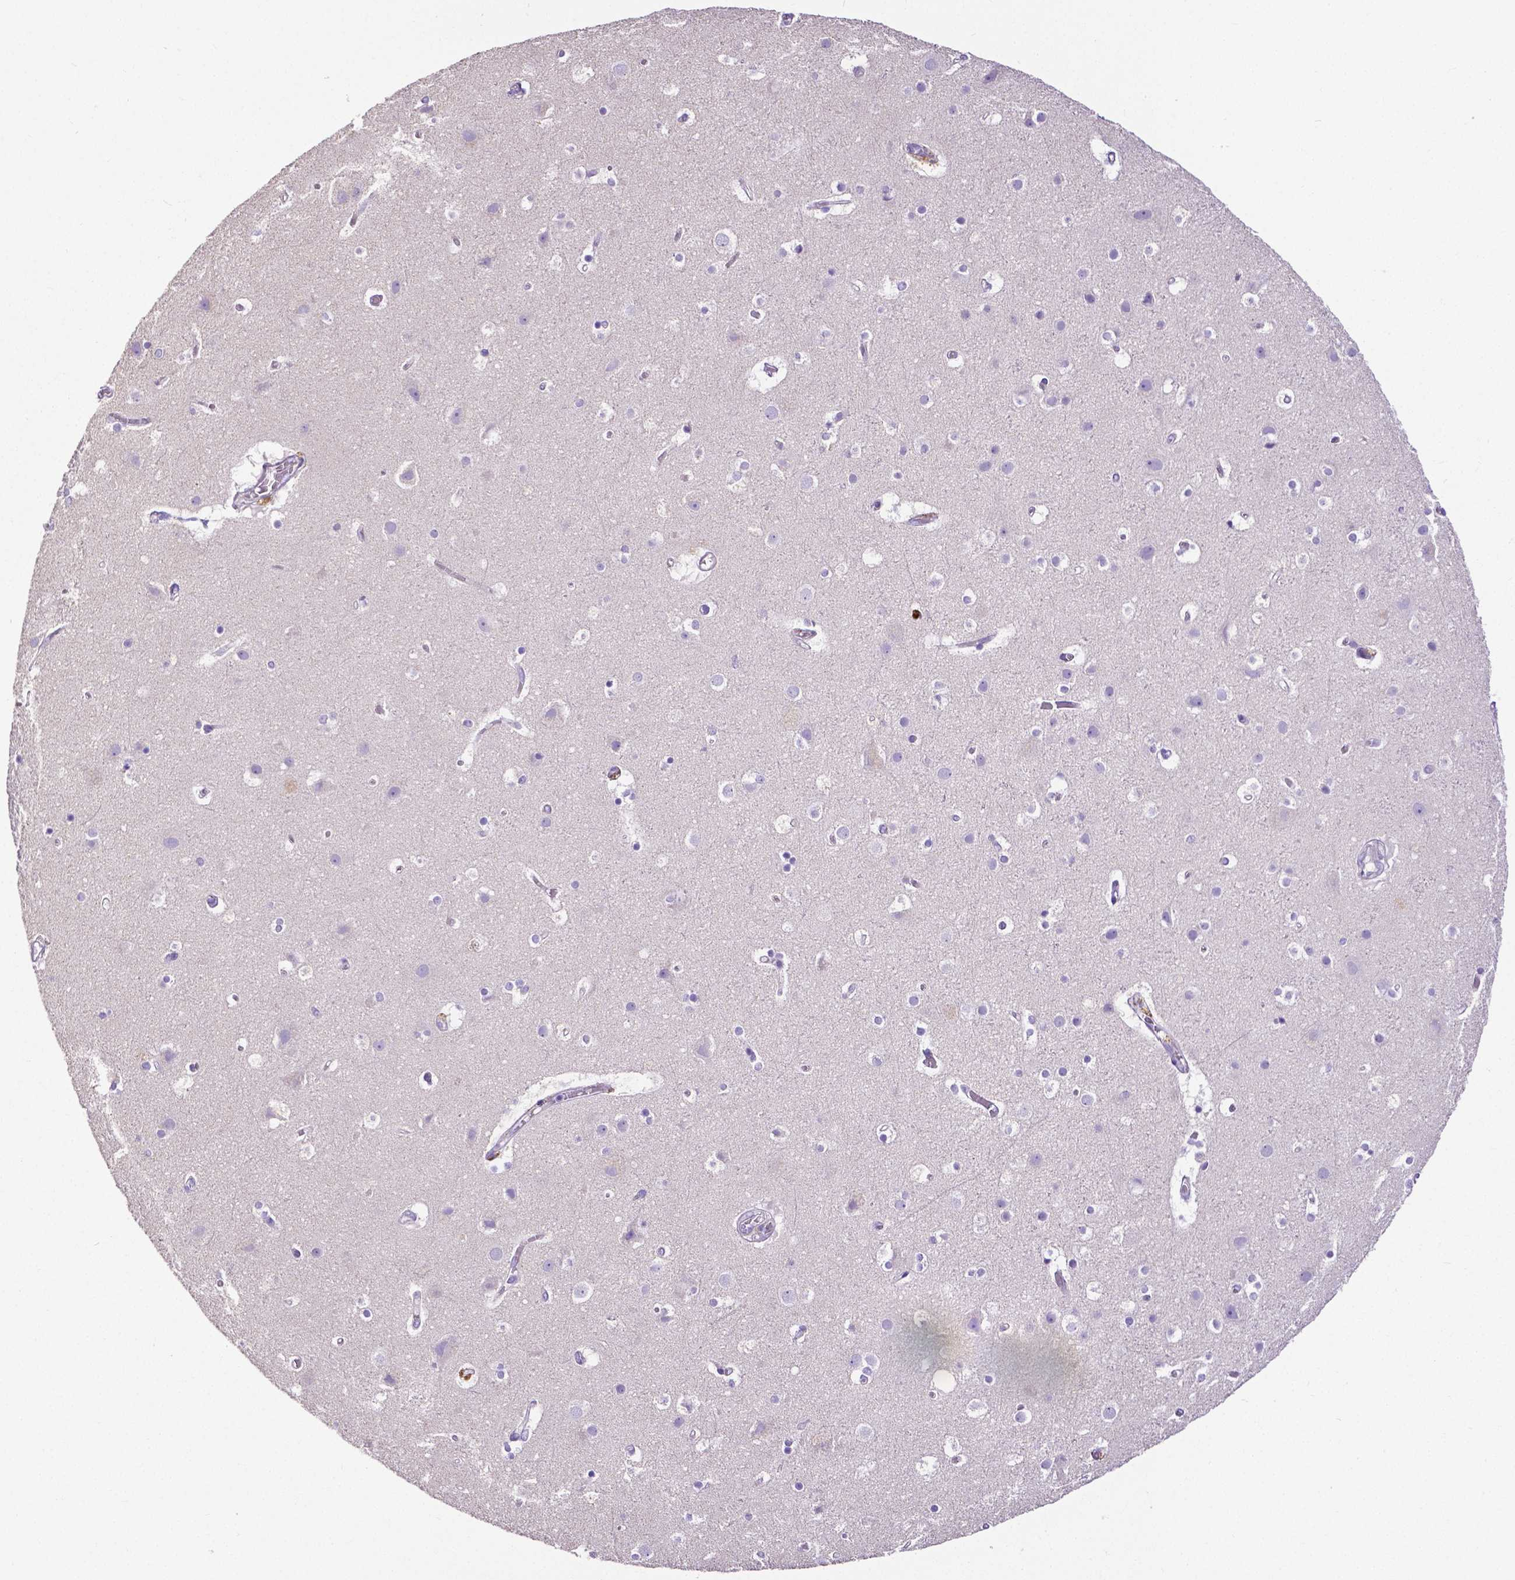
{"staining": {"intensity": "negative", "quantity": "none", "location": "none"}, "tissue": "cerebral cortex", "cell_type": "Endothelial cells", "image_type": "normal", "snomed": [{"axis": "morphology", "description": "Normal tissue, NOS"}, {"axis": "topography", "description": "Cerebral cortex"}], "caption": "Endothelial cells show no significant protein expression in unremarkable cerebral cortex. (DAB (3,3'-diaminobenzidine) immunohistochemistry with hematoxylin counter stain).", "gene": "MMP9", "patient": {"sex": "female", "age": 52}}